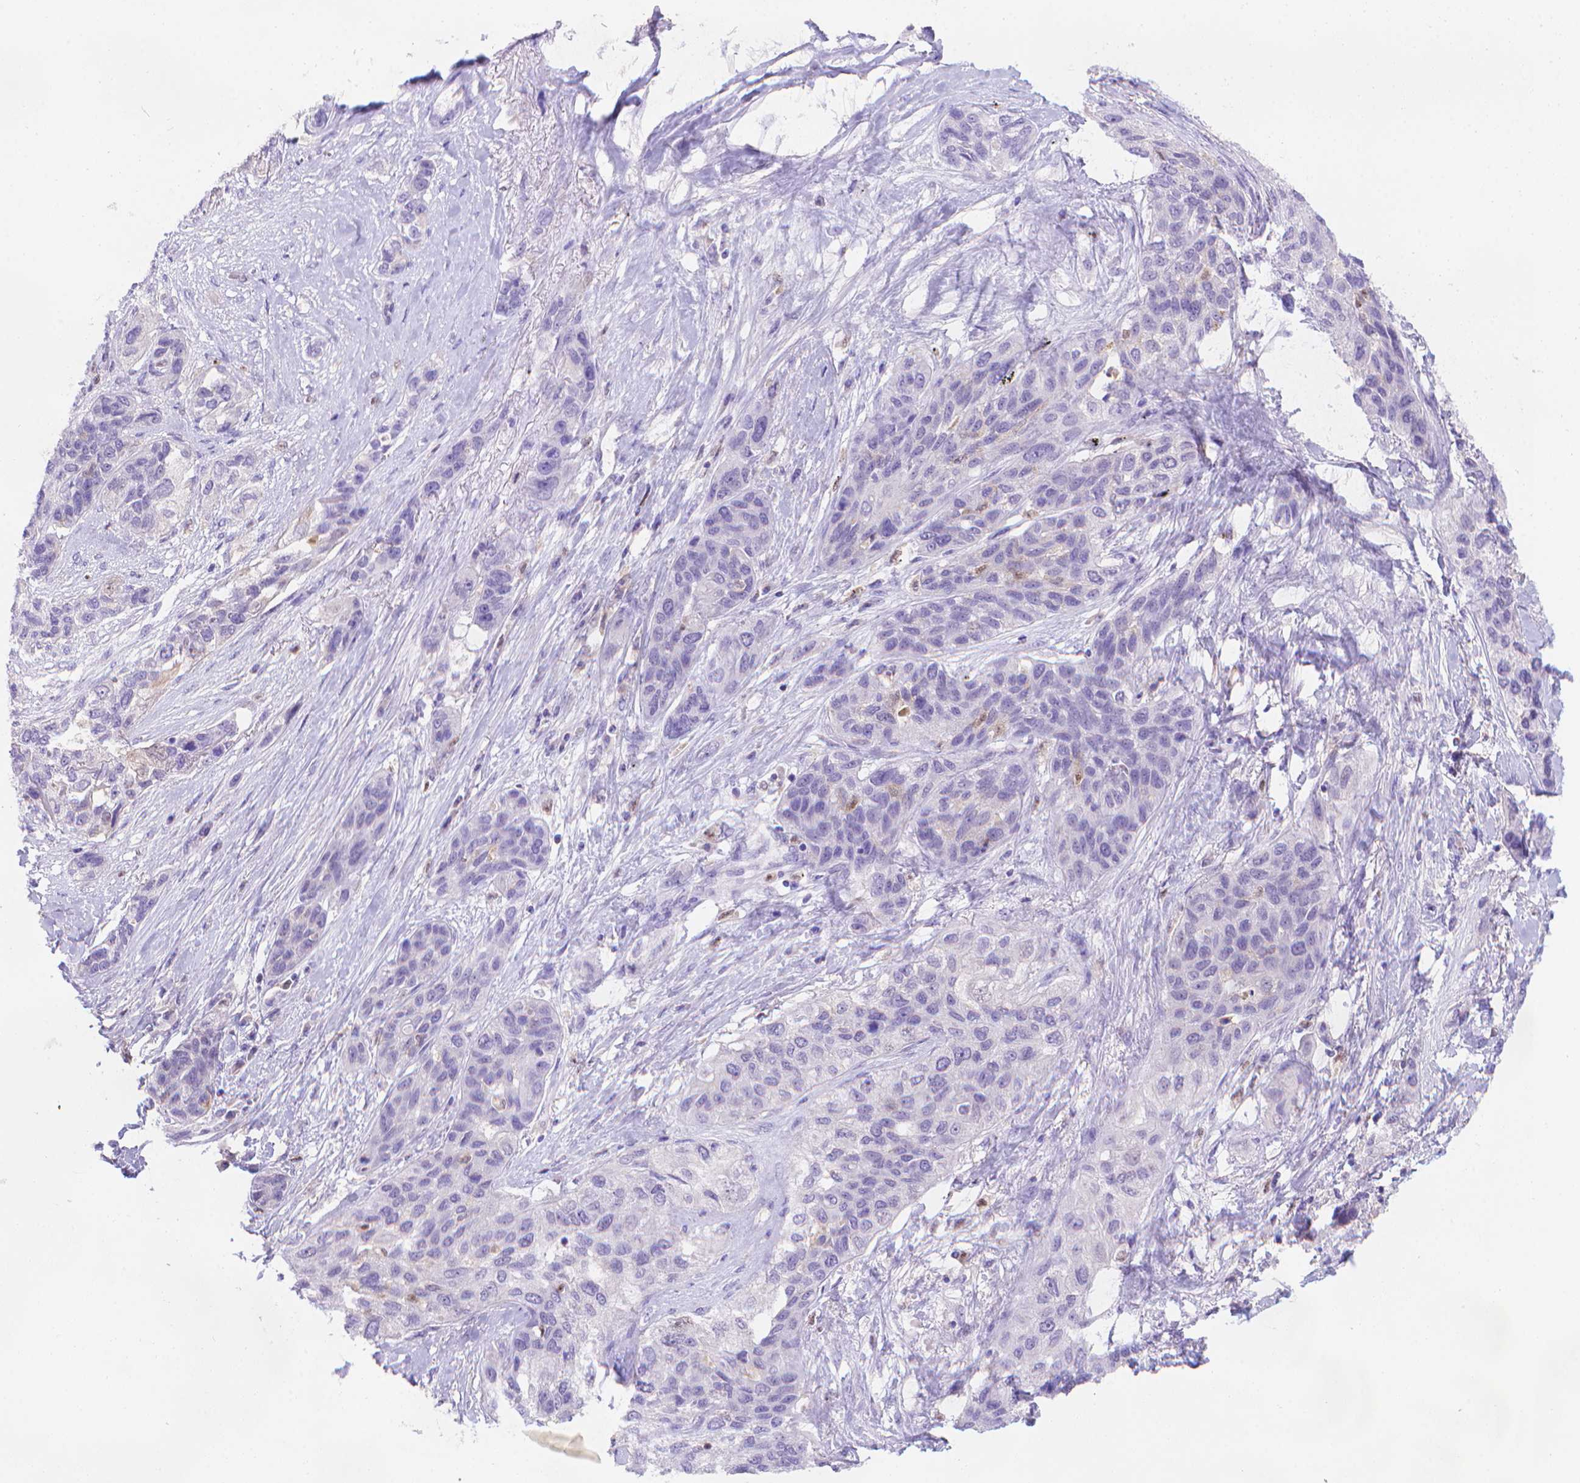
{"staining": {"intensity": "negative", "quantity": "none", "location": "none"}, "tissue": "lung cancer", "cell_type": "Tumor cells", "image_type": "cancer", "snomed": [{"axis": "morphology", "description": "Squamous cell carcinoma, NOS"}, {"axis": "topography", "description": "Lung"}], "caption": "A high-resolution image shows immunohistochemistry (IHC) staining of lung cancer (squamous cell carcinoma), which displays no significant expression in tumor cells.", "gene": "FGD2", "patient": {"sex": "female", "age": 70}}